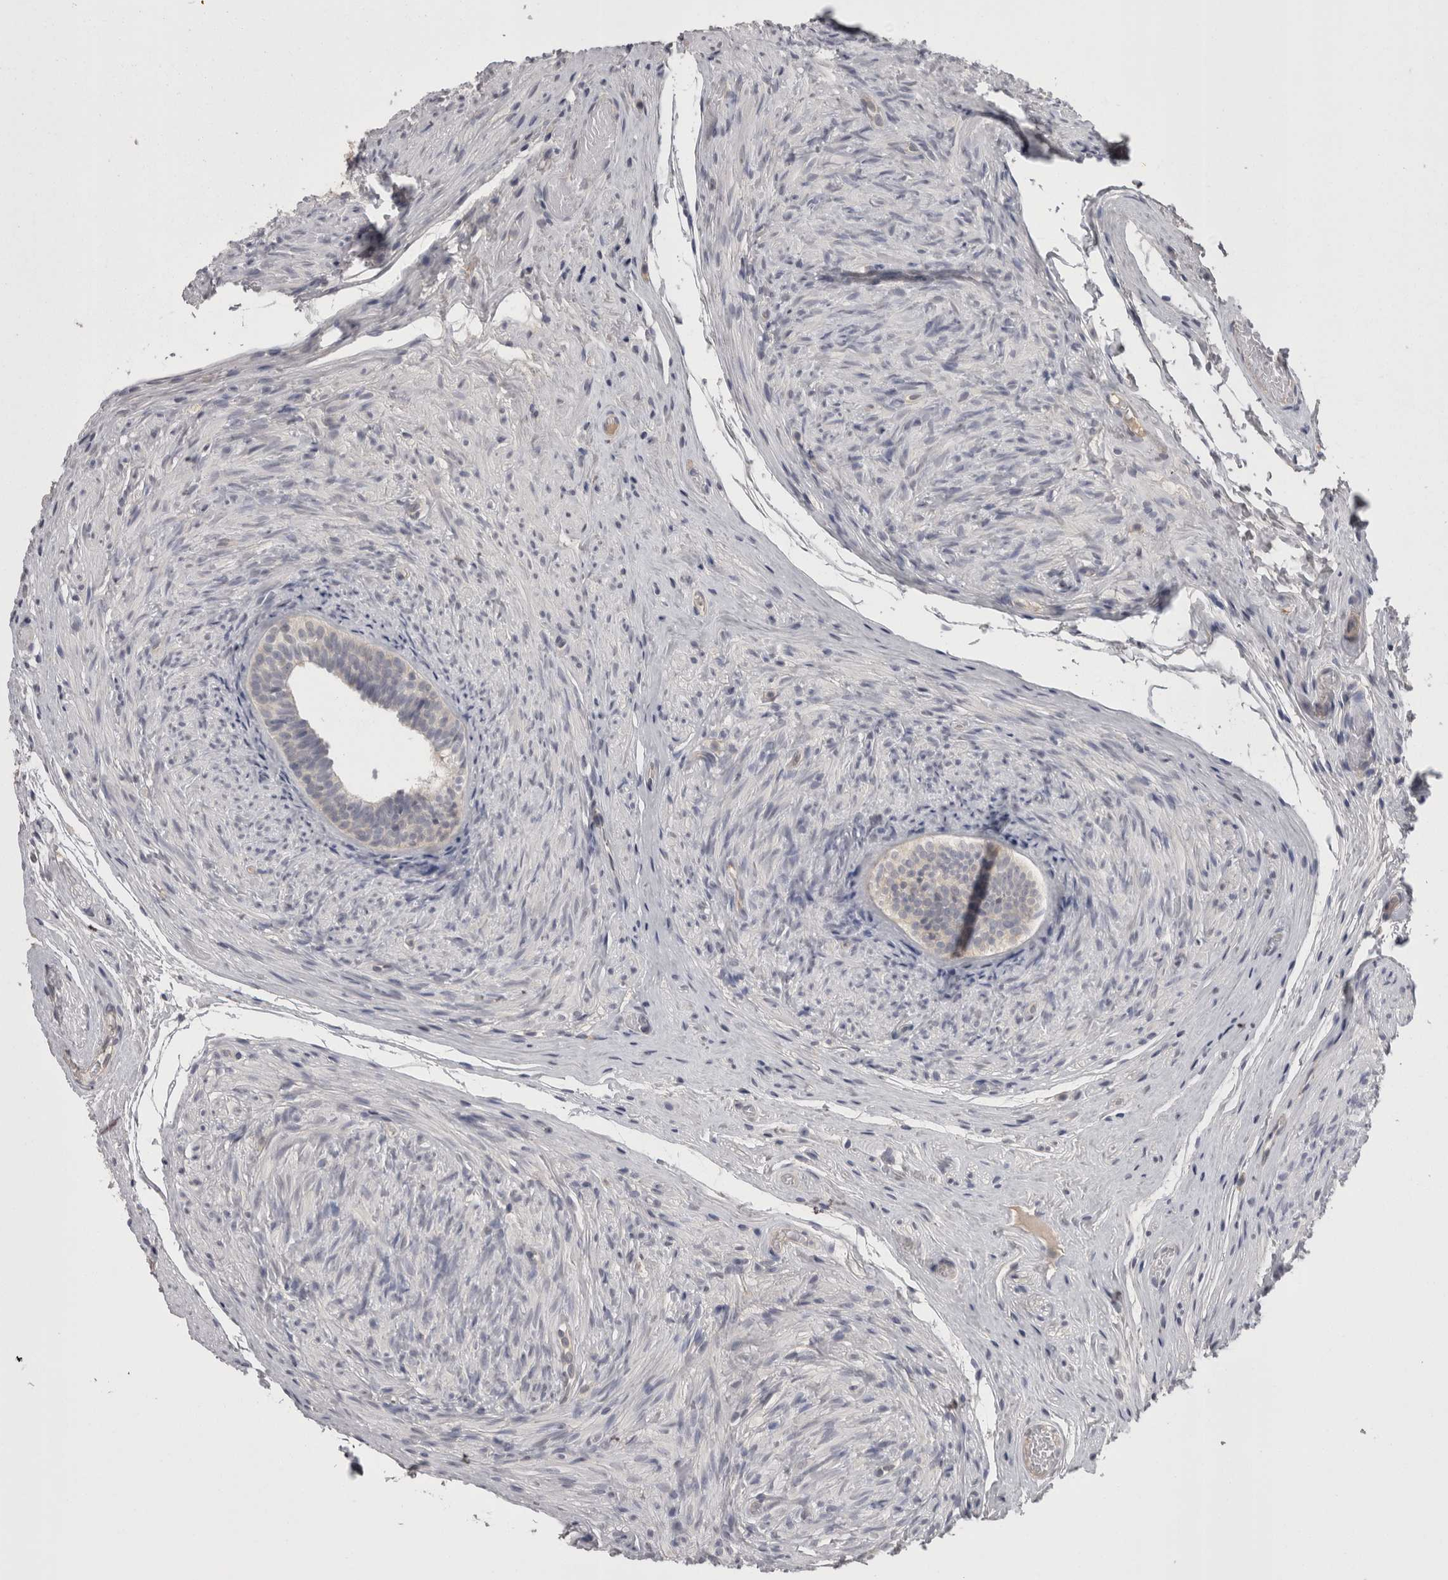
{"staining": {"intensity": "weak", "quantity": "25%-75%", "location": "cytoplasmic/membranous"}, "tissue": "epididymis", "cell_type": "Glandular cells", "image_type": "normal", "snomed": [{"axis": "morphology", "description": "Normal tissue, NOS"}, {"axis": "topography", "description": "Epididymis"}], "caption": "Glandular cells exhibit weak cytoplasmic/membranous positivity in approximately 25%-75% of cells in normal epididymis.", "gene": "PON3", "patient": {"sex": "male", "age": 5}}